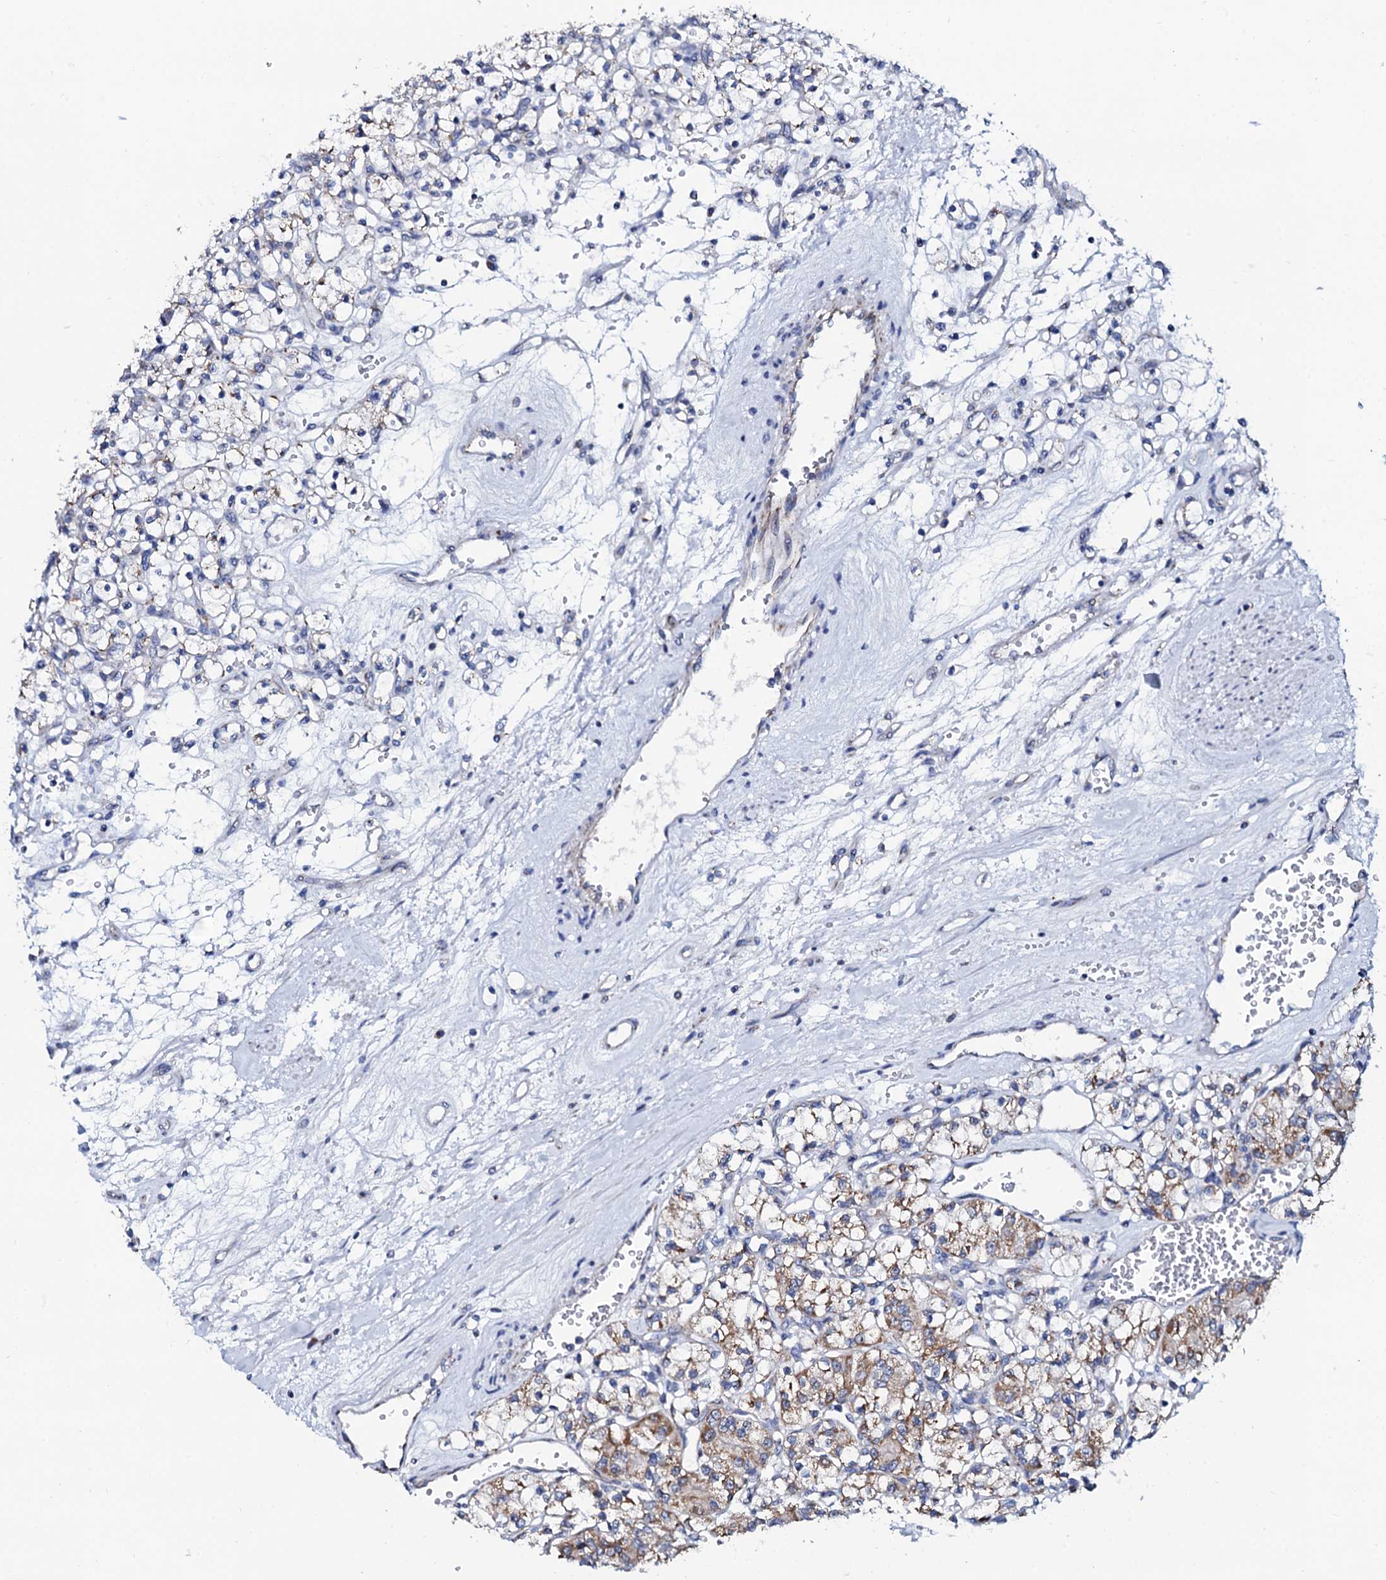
{"staining": {"intensity": "moderate", "quantity": "25%-75%", "location": "cytoplasmic/membranous"}, "tissue": "renal cancer", "cell_type": "Tumor cells", "image_type": "cancer", "snomed": [{"axis": "morphology", "description": "Adenocarcinoma, NOS"}, {"axis": "topography", "description": "Kidney"}], "caption": "DAB (3,3'-diaminobenzidine) immunohistochemical staining of human adenocarcinoma (renal) shows moderate cytoplasmic/membranous protein expression in about 25%-75% of tumor cells.", "gene": "SLC37A4", "patient": {"sex": "female", "age": 59}}